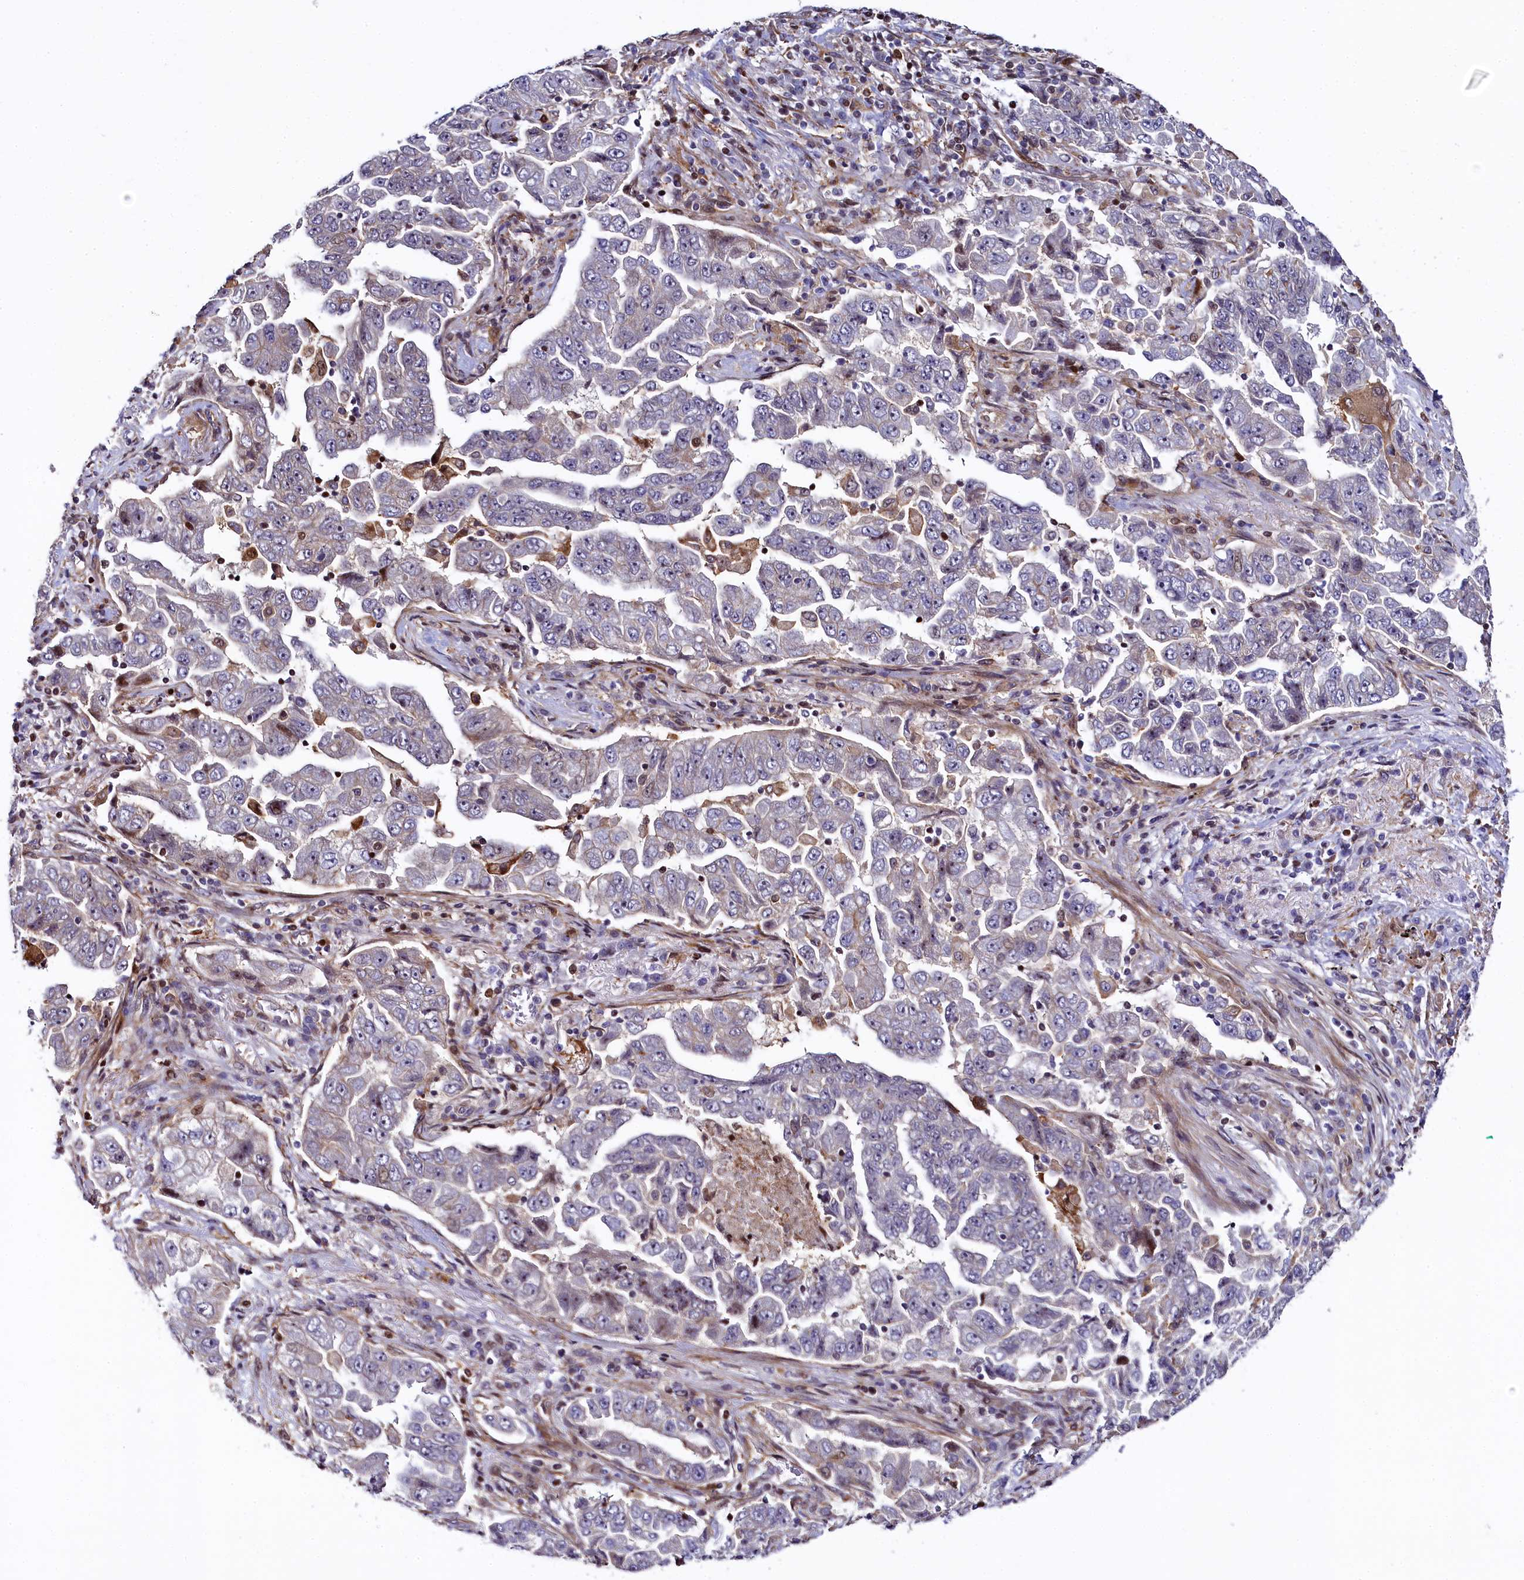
{"staining": {"intensity": "negative", "quantity": "none", "location": "none"}, "tissue": "lung cancer", "cell_type": "Tumor cells", "image_type": "cancer", "snomed": [{"axis": "morphology", "description": "Adenocarcinoma, NOS"}, {"axis": "topography", "description": "Lung"}], "caption": "Image shows no significant protein expression in tumor cells of lung cancer (adenocarcinoma).", "gene": "TGDS", "patient": {"sex": "female", "age": 51}}